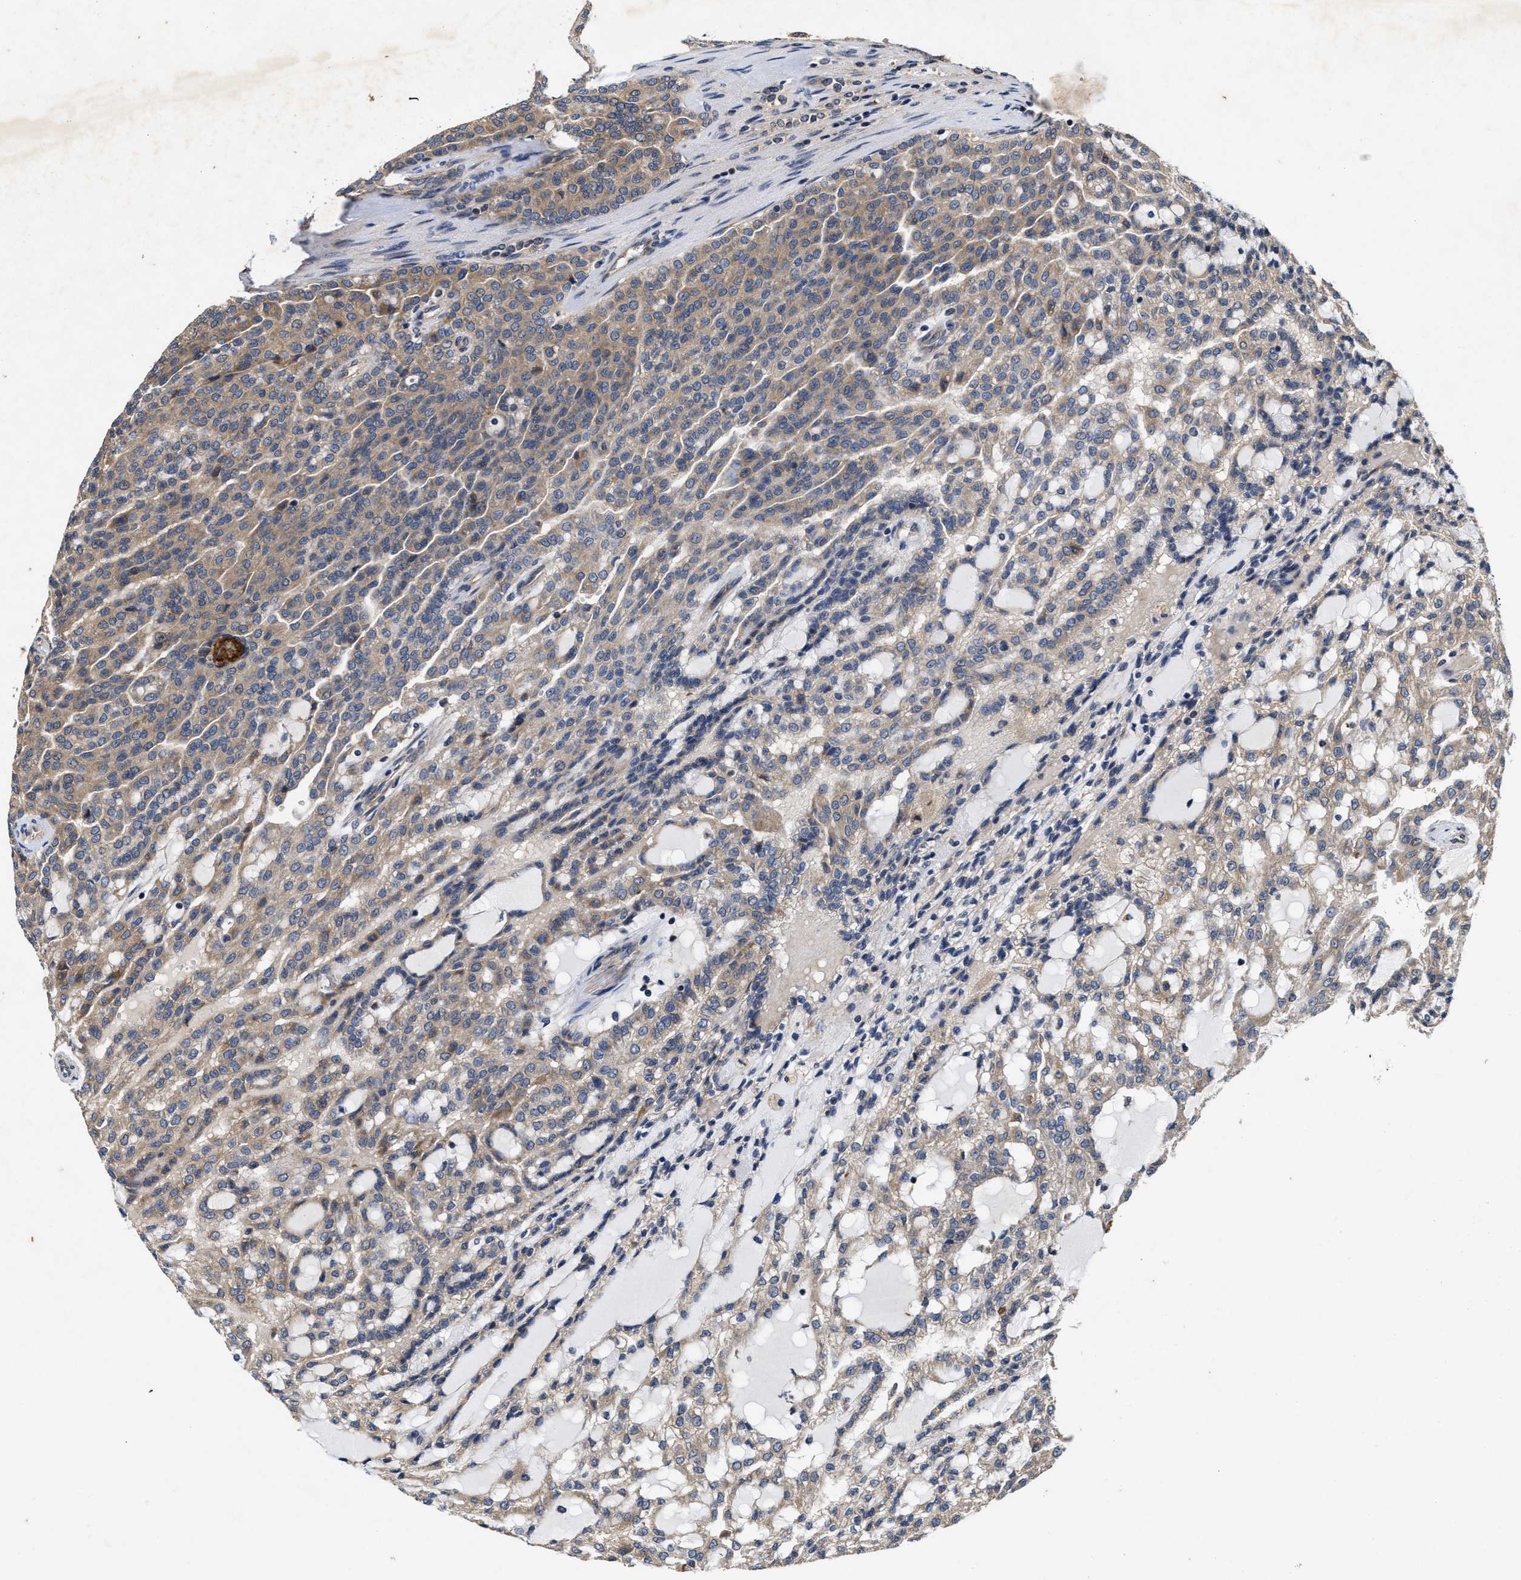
{"staining": {"intensity": "weak", "quantity": ">75%", "location": "cytoplasmic/membranous"}, "tissue": "renal cancer", "cell_type": "Tumor cells", "image_type": "cancer", "snomed": [{"axis": "morphology", "description": "Adenocarcinoma, NOS"}, {"axis": "topography", "description": "Kidney"}], "caption": "This photomicrograph demonstrates renal adenocarcinoma stained with IHC to label a protein in brown. The cytoplasmic/membranous of tumor cells show weak positivity for the protein. Nuclei are counter-stained blue.", "gene": "EFNA4", "patient": {"sex": "male", "age": 63}}